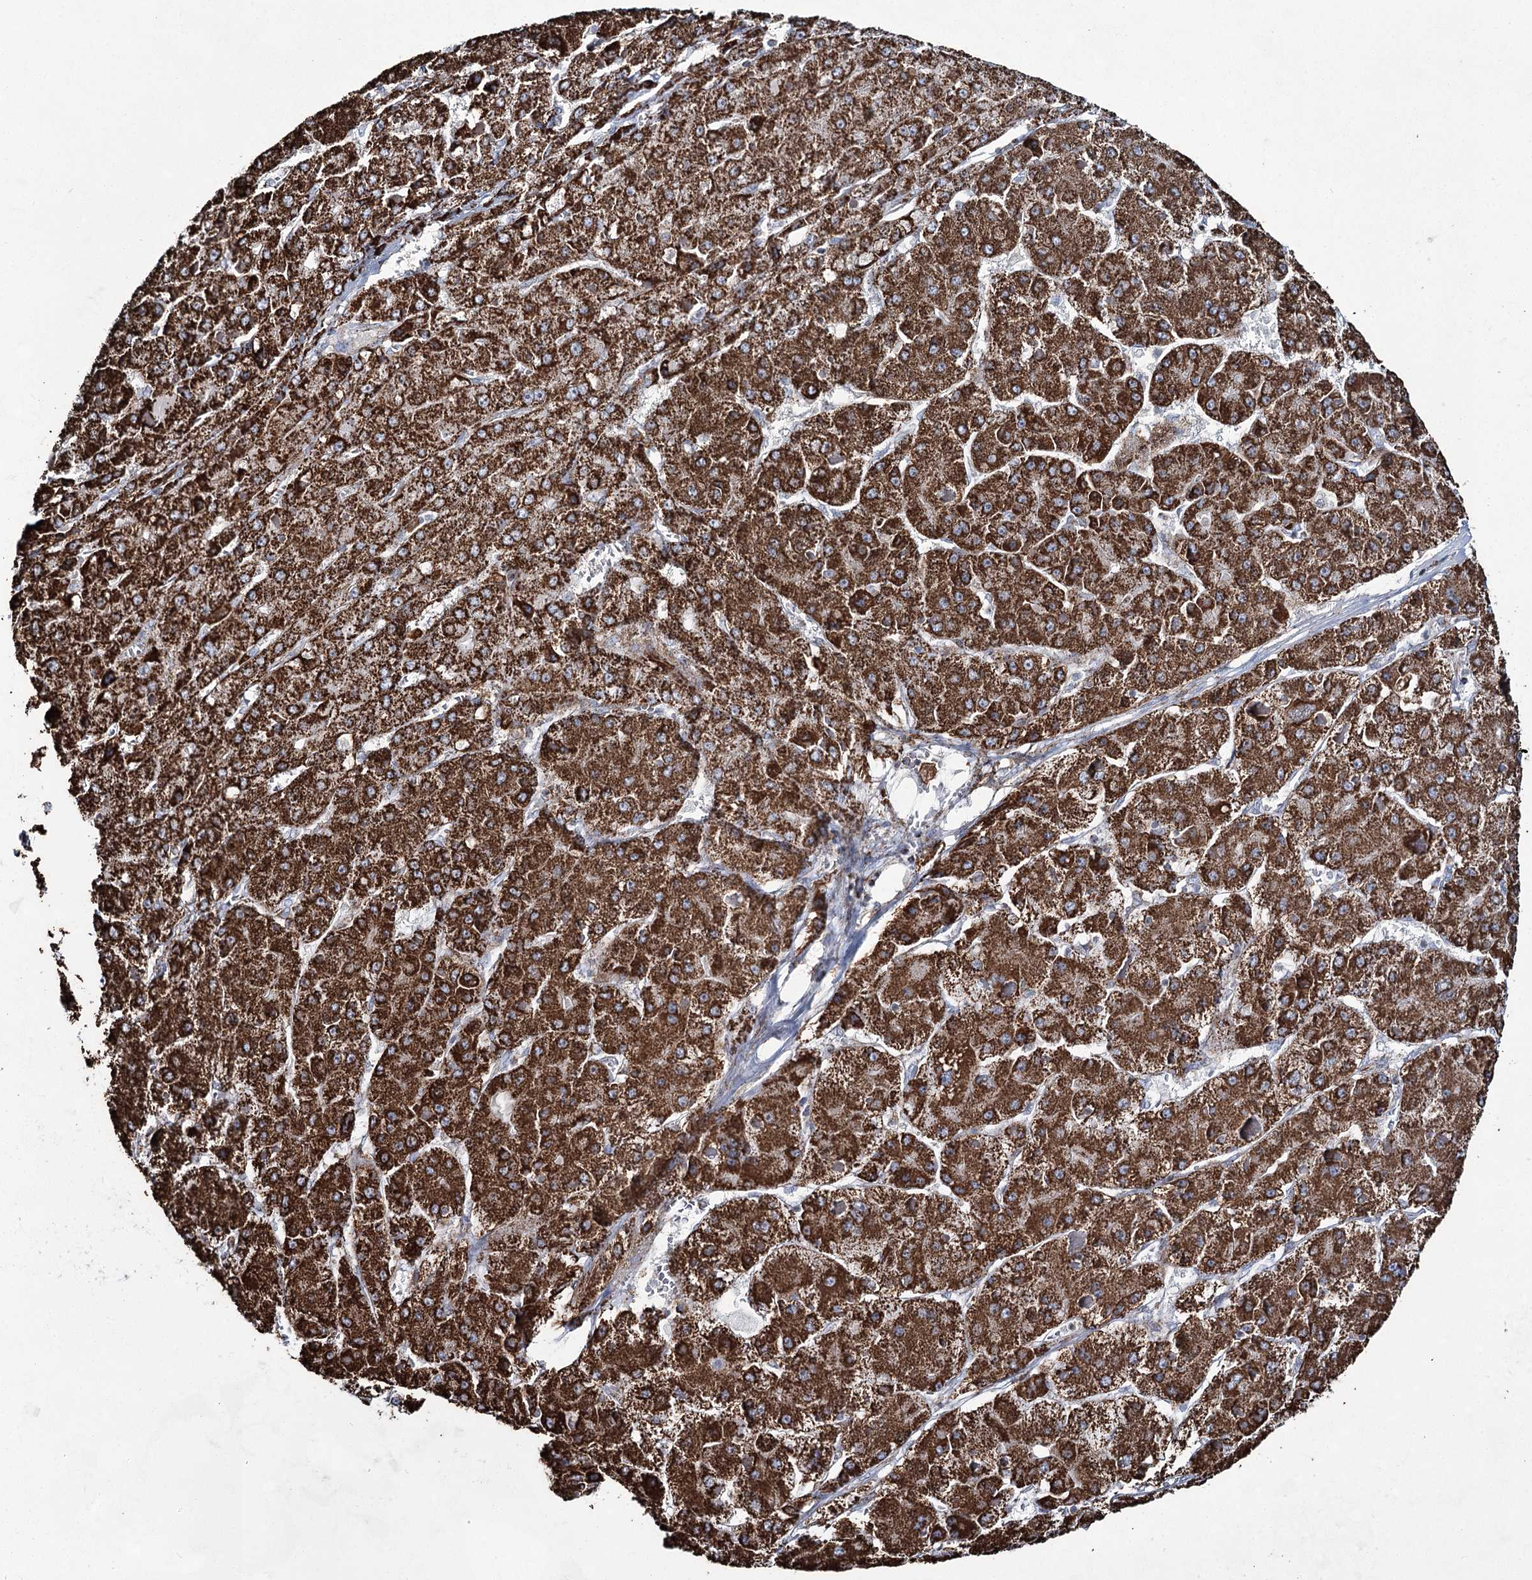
{"staining": {"intensity": "strong", "quantity": ">75%", "location": "cytoplasmic/membranous"}, "tissue": "liver cancer", "cell_type": "Tumor cells", "image_type": "cancer", "snomed": [{"axis": "morphology", "description": "Carcinoma, Hepatocellular, NOS"}, {"axis": "topography", "description": "Liver"}], "caption": "The micrograph demonstrates immunohistochemical staining of hepatocellular carcinoma (liver). There is strong cytoplasmic/membranous expression is appreciated in approximately >75% of tumor cells.", "gene": "CWF19L1", "patient": {"sex": "female", "age": 73}}